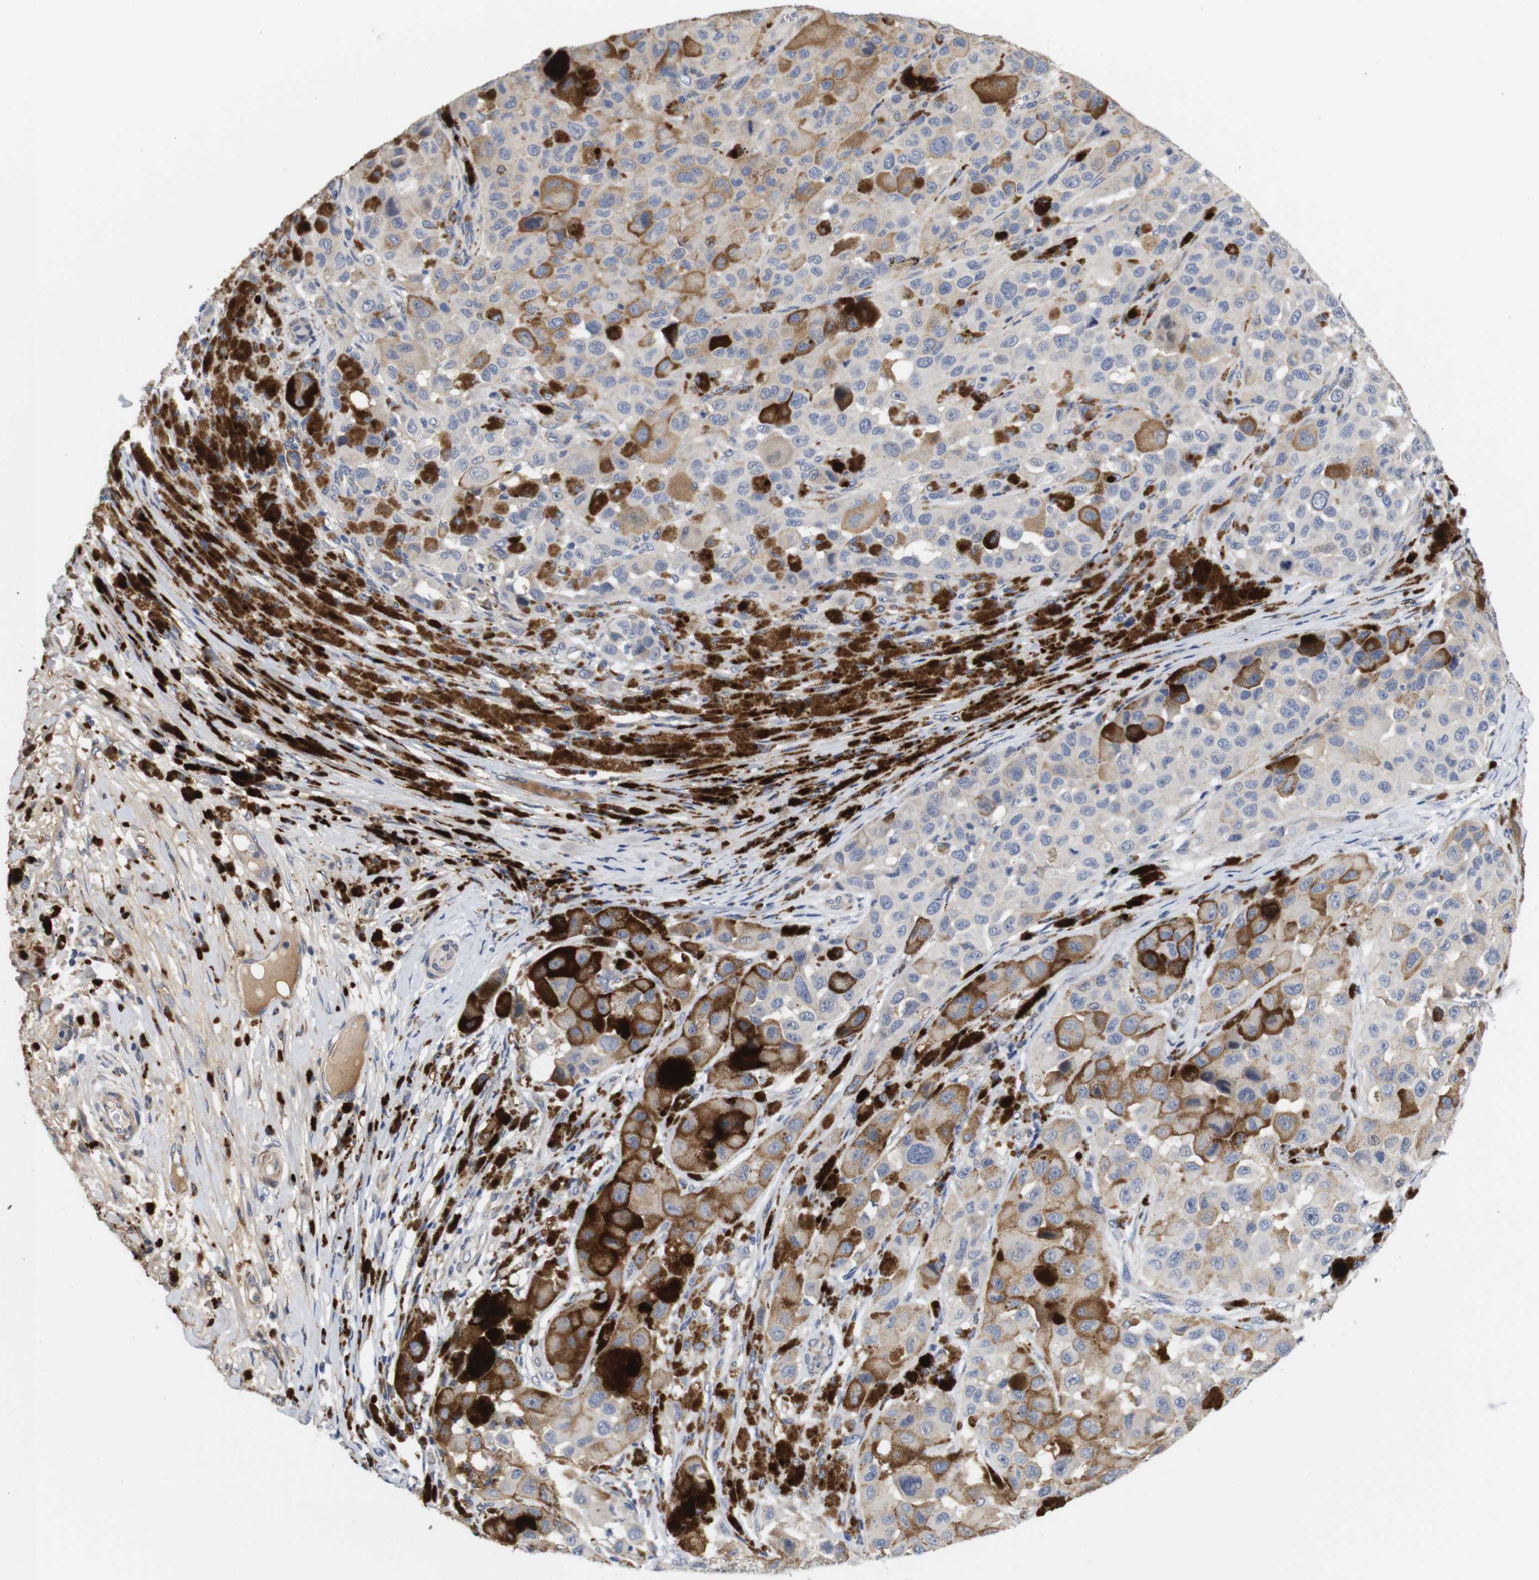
{"staining": {"intensity": "strong", "quantity": "<25%", "location": "cytoplasmic/membranous"}, "tissue": "melanoma", "cell_type": "Tumor cells", "image_type": "cancer", "snomed": [{"axis": "morphology", "description": "Malignant melanoma, NOS"}, {"axis": "topography", "description": "Skin"}], "caption": "There is medium levels of strong cytoplasmic/membranous staining in tumor cells of melanoma, as demonstrated by immunohistochemical staining (brown color).", "gene": "SPRY3", "patient": {"sex": "male", "age": 96}}